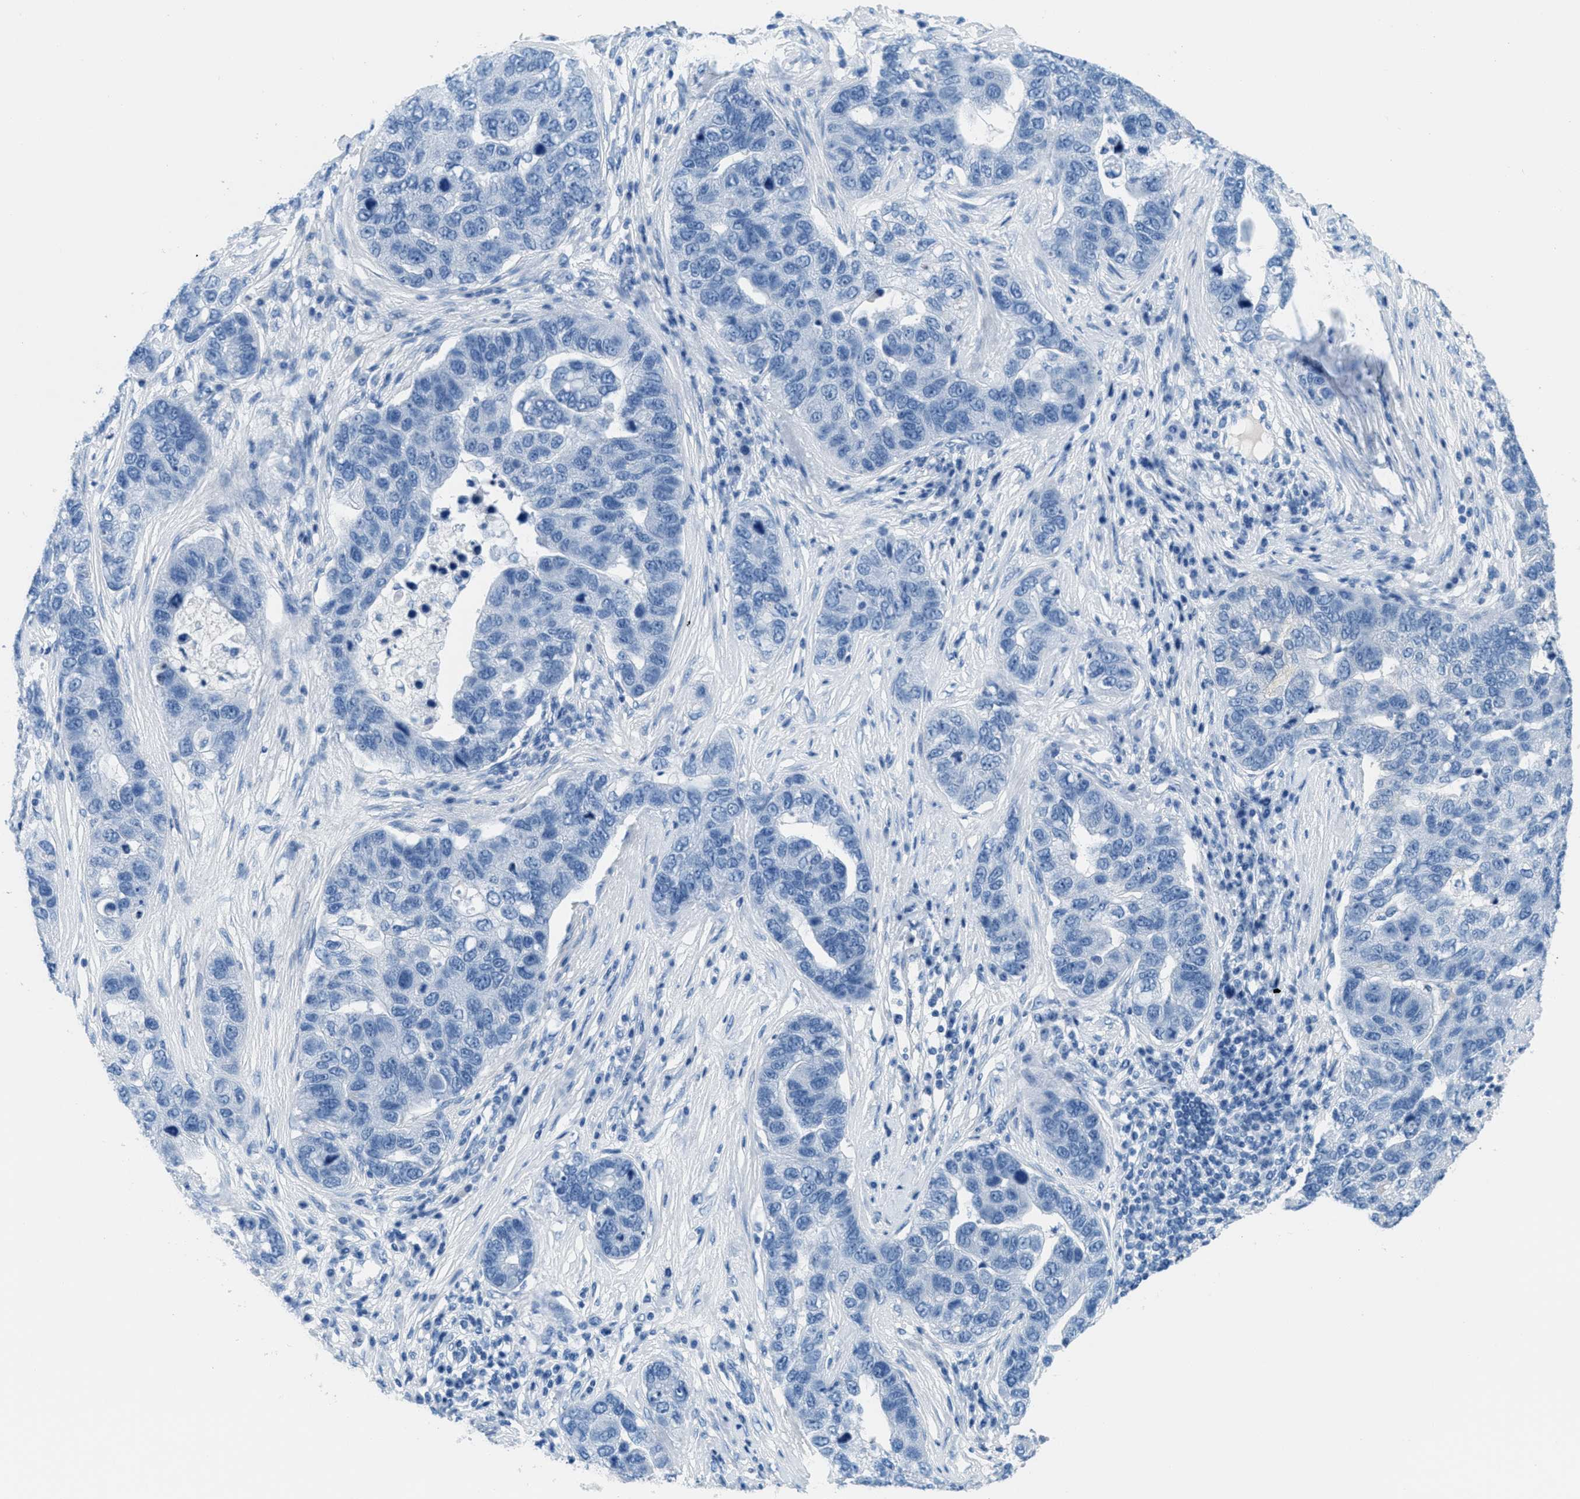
{"staining": {"intensity": "negative", "quantity": "none", "location": "none"}, "tissue": "pancreatic cancer", "cell_type": "Tumor cells", "image_type": "cancer", "snomed": [{"axis": "morphology", "description": "Adenocarcinoma, NOS"}, {"axis": "topography", "description": "Pancreas"}], "caption": "Immunohistochemistry histopathology image of pancreatic cancer stained for a protein (brown), which displays no expression in tumor cells.", "gene": "MGARP", "patient": {"sex": "female", "age": 61}}